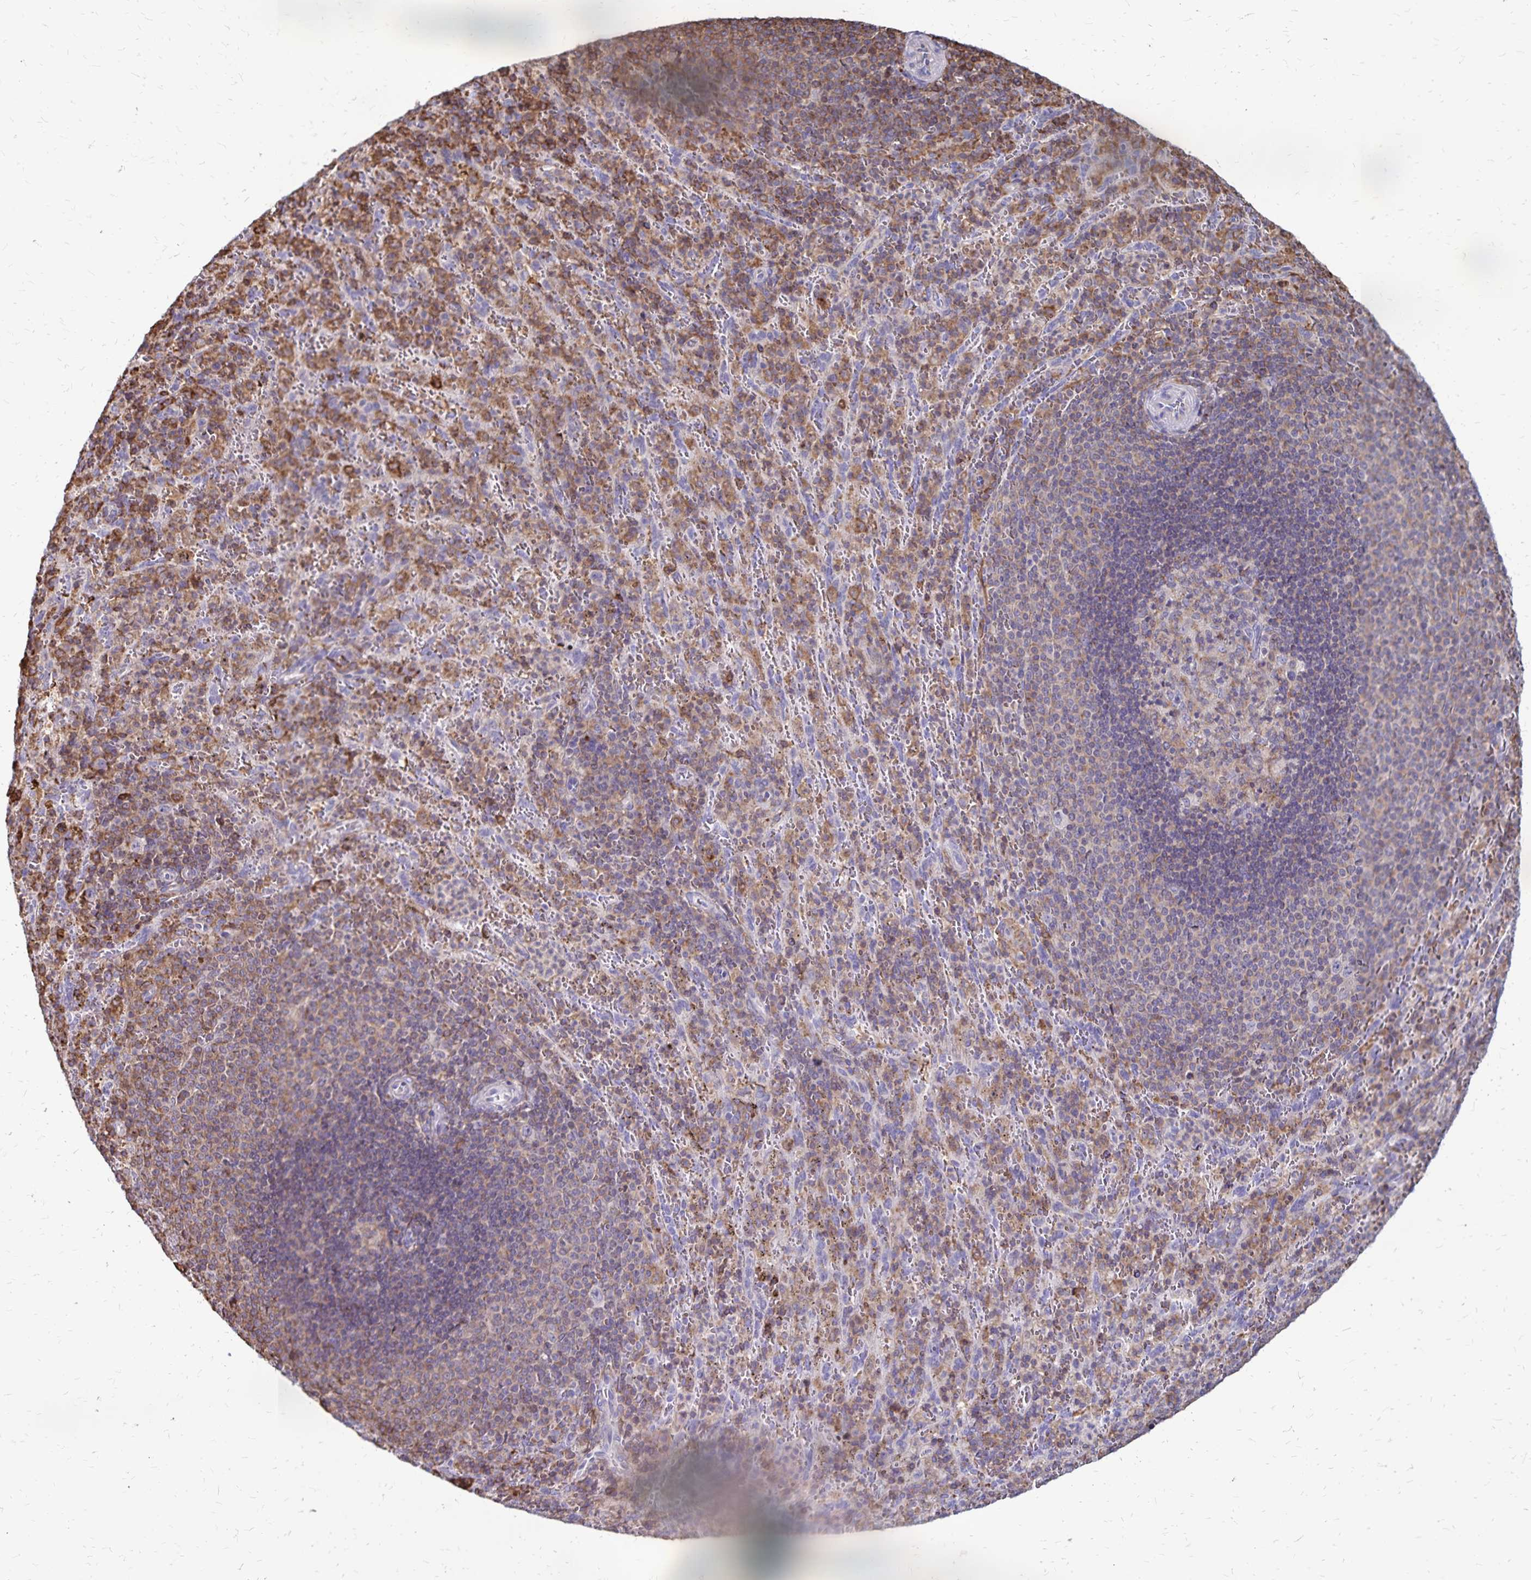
{"staining": {"intensity": "moderate", "quantity": ">75%", "location": "cytoplasmic/membranous"}, "tissue": "spleen", "cell_type": "Cells in red pulp", "image_type": "normal", "snomed": [{"axis": "morphology", "description": "Normal tissue, NOS"}, {"axis": "topography", "description": "Spleen"}], "caption": "A medium amount of moderate cytoplasmic/membranous expression is seen in about >75% of cells in red pulp in normal spleen.", "gene": "NAGPA", "patient": {"sex": "male", "age": 57}}